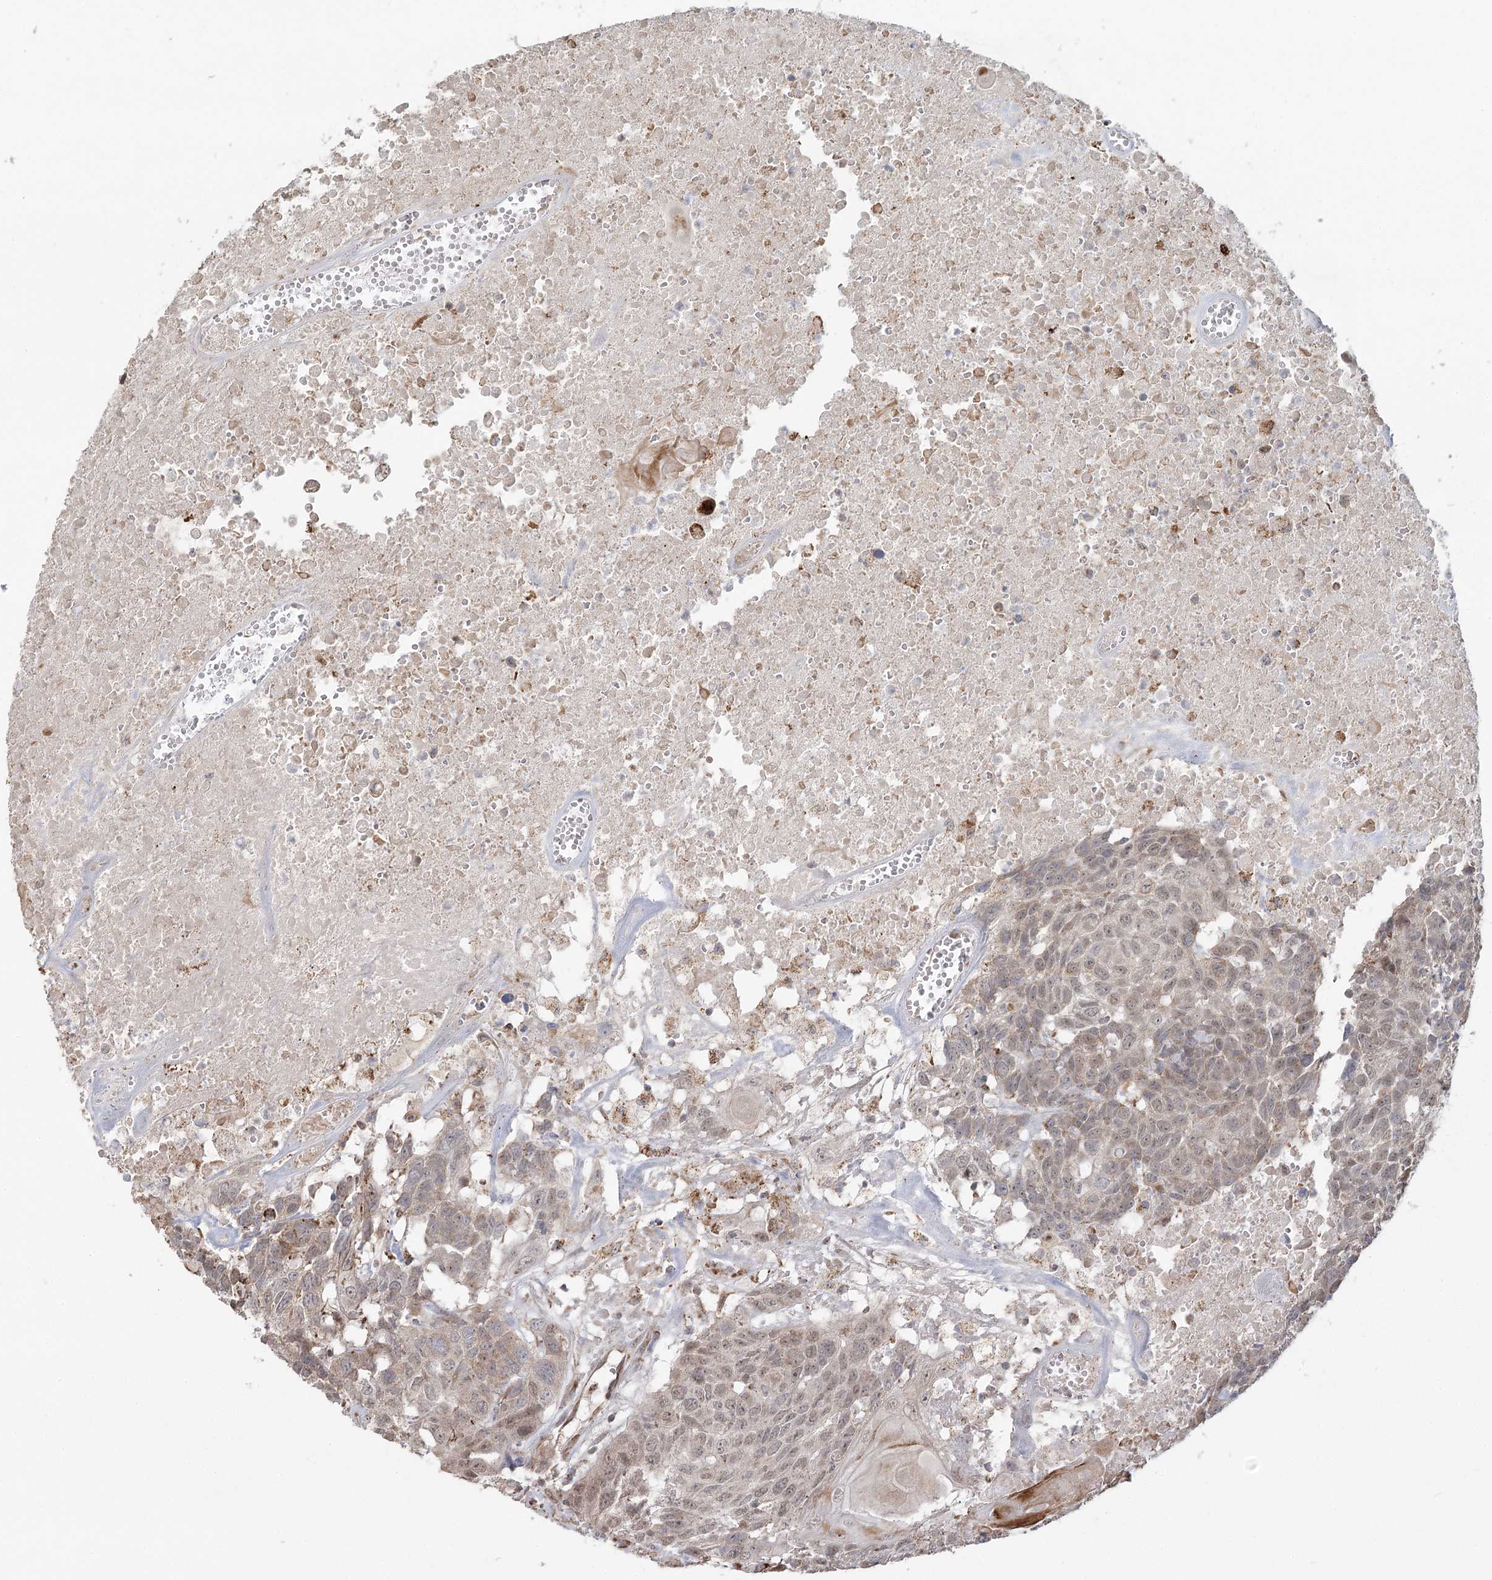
{"staining": {"intensity": "weak", "quantity": ">75%", "location": "nuclear"}, "tissue": "head and neck cancer", "cell_type": "Tumor cells", "image_type": "cancer", "snomed": [{"axis": "morphology", "description": "Squamous cell carcinoma, NOS"}, {"axis": "topography", "description": "Head-Neck"}], "caption": "High-power microscopy captured an IHC image of head and neck cancer, revealing weak nuclear expression in approximately >75% of tumor cells.", "gene": "LACTB", "patient": {"sex": "male", "age": 66}}